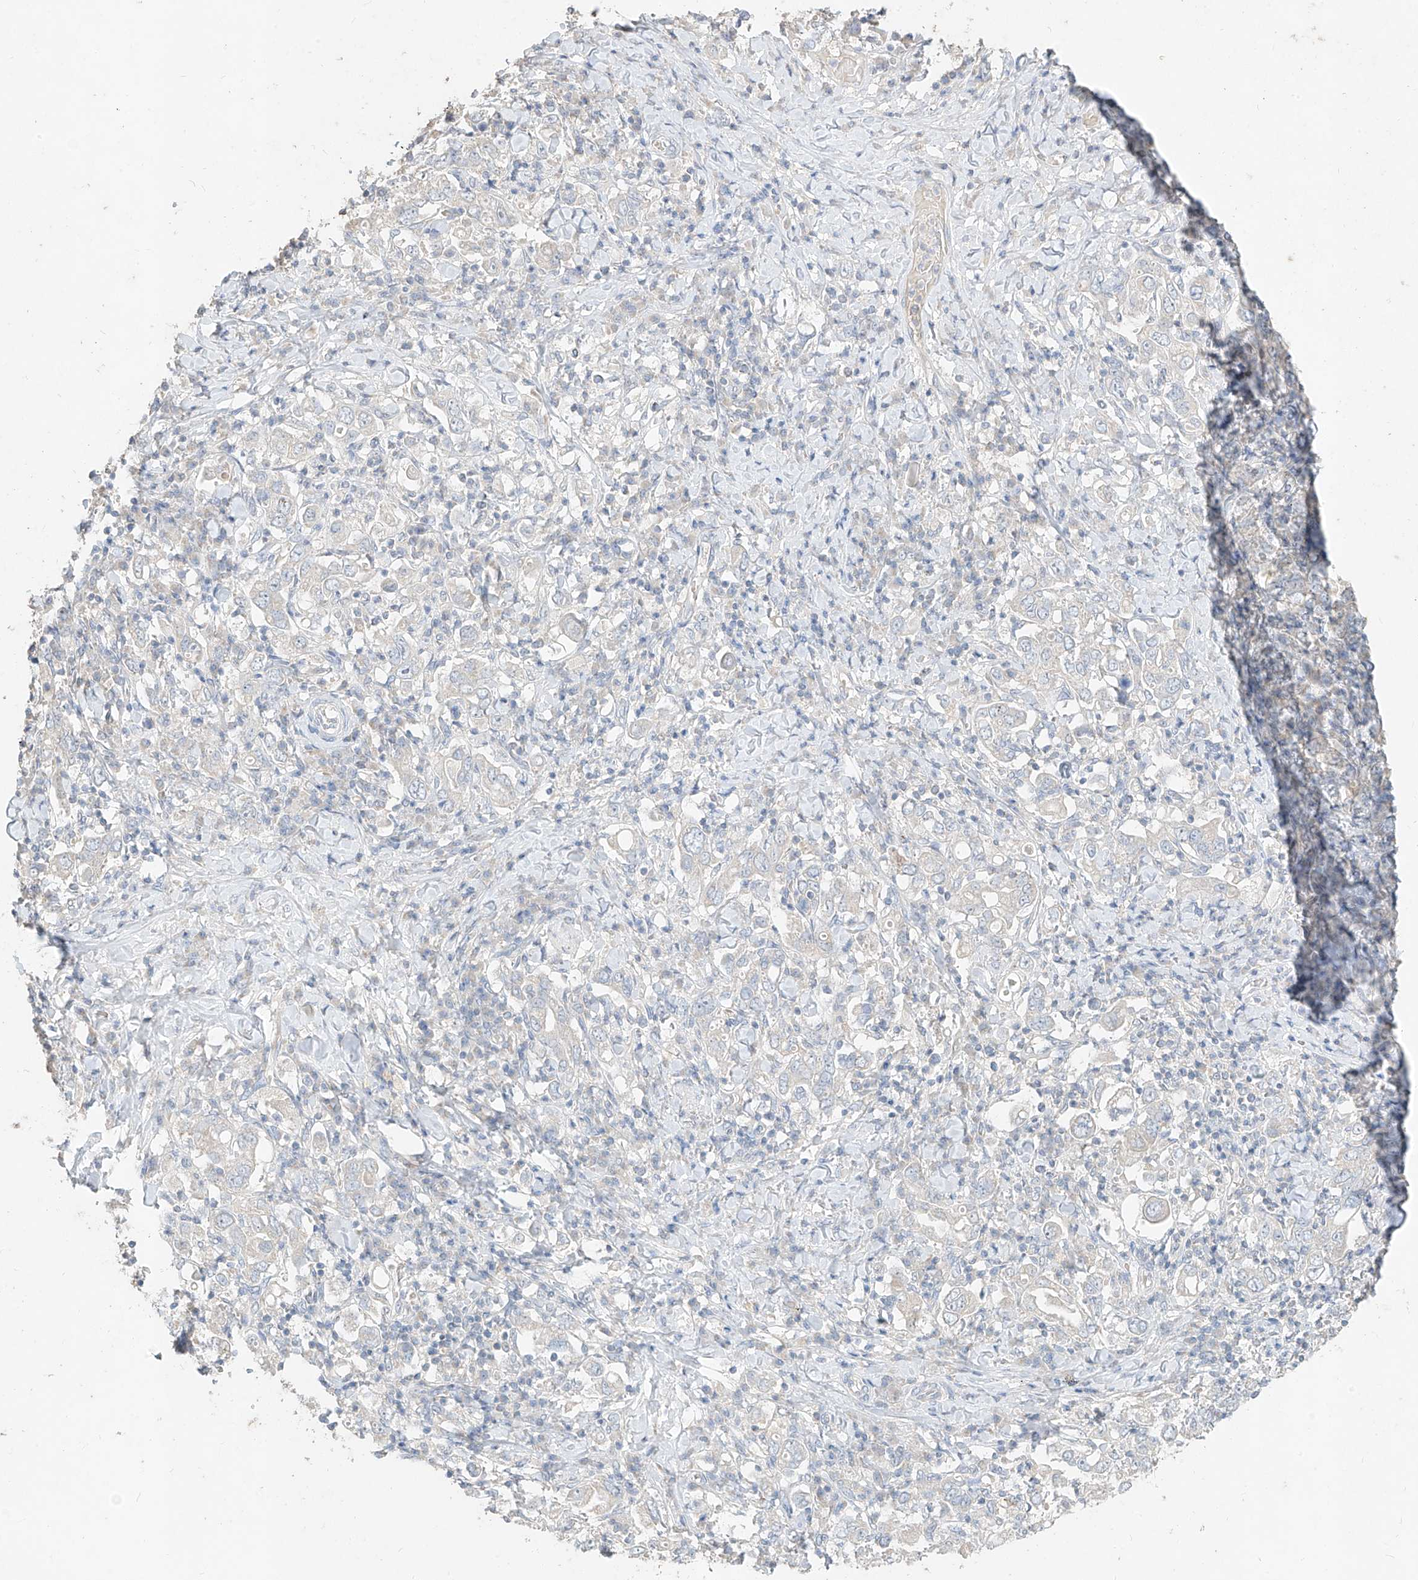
{"staining": {"intensity": "negative", "quantity": "none", "location": "none"}, "tissue": "stomach cancer", "cell_type": "Tumor cells", "image_type": "cancer", "snomed": [{"axis": "morphology", "description": "Adenocarcinoma, NOS"}, {"axis": "topography", "description": "Stomach, upper"}], "caption": "Immunohistochemistry (IHC) photomicrograph of neoplastic tissue: human stomach cancer (adenocarcinoma) stained with DAB demonstrates no significant protein positivity in tumor cells.", "gene": "ZZEF1", "patient": {"sex": "male", "age": 62}}